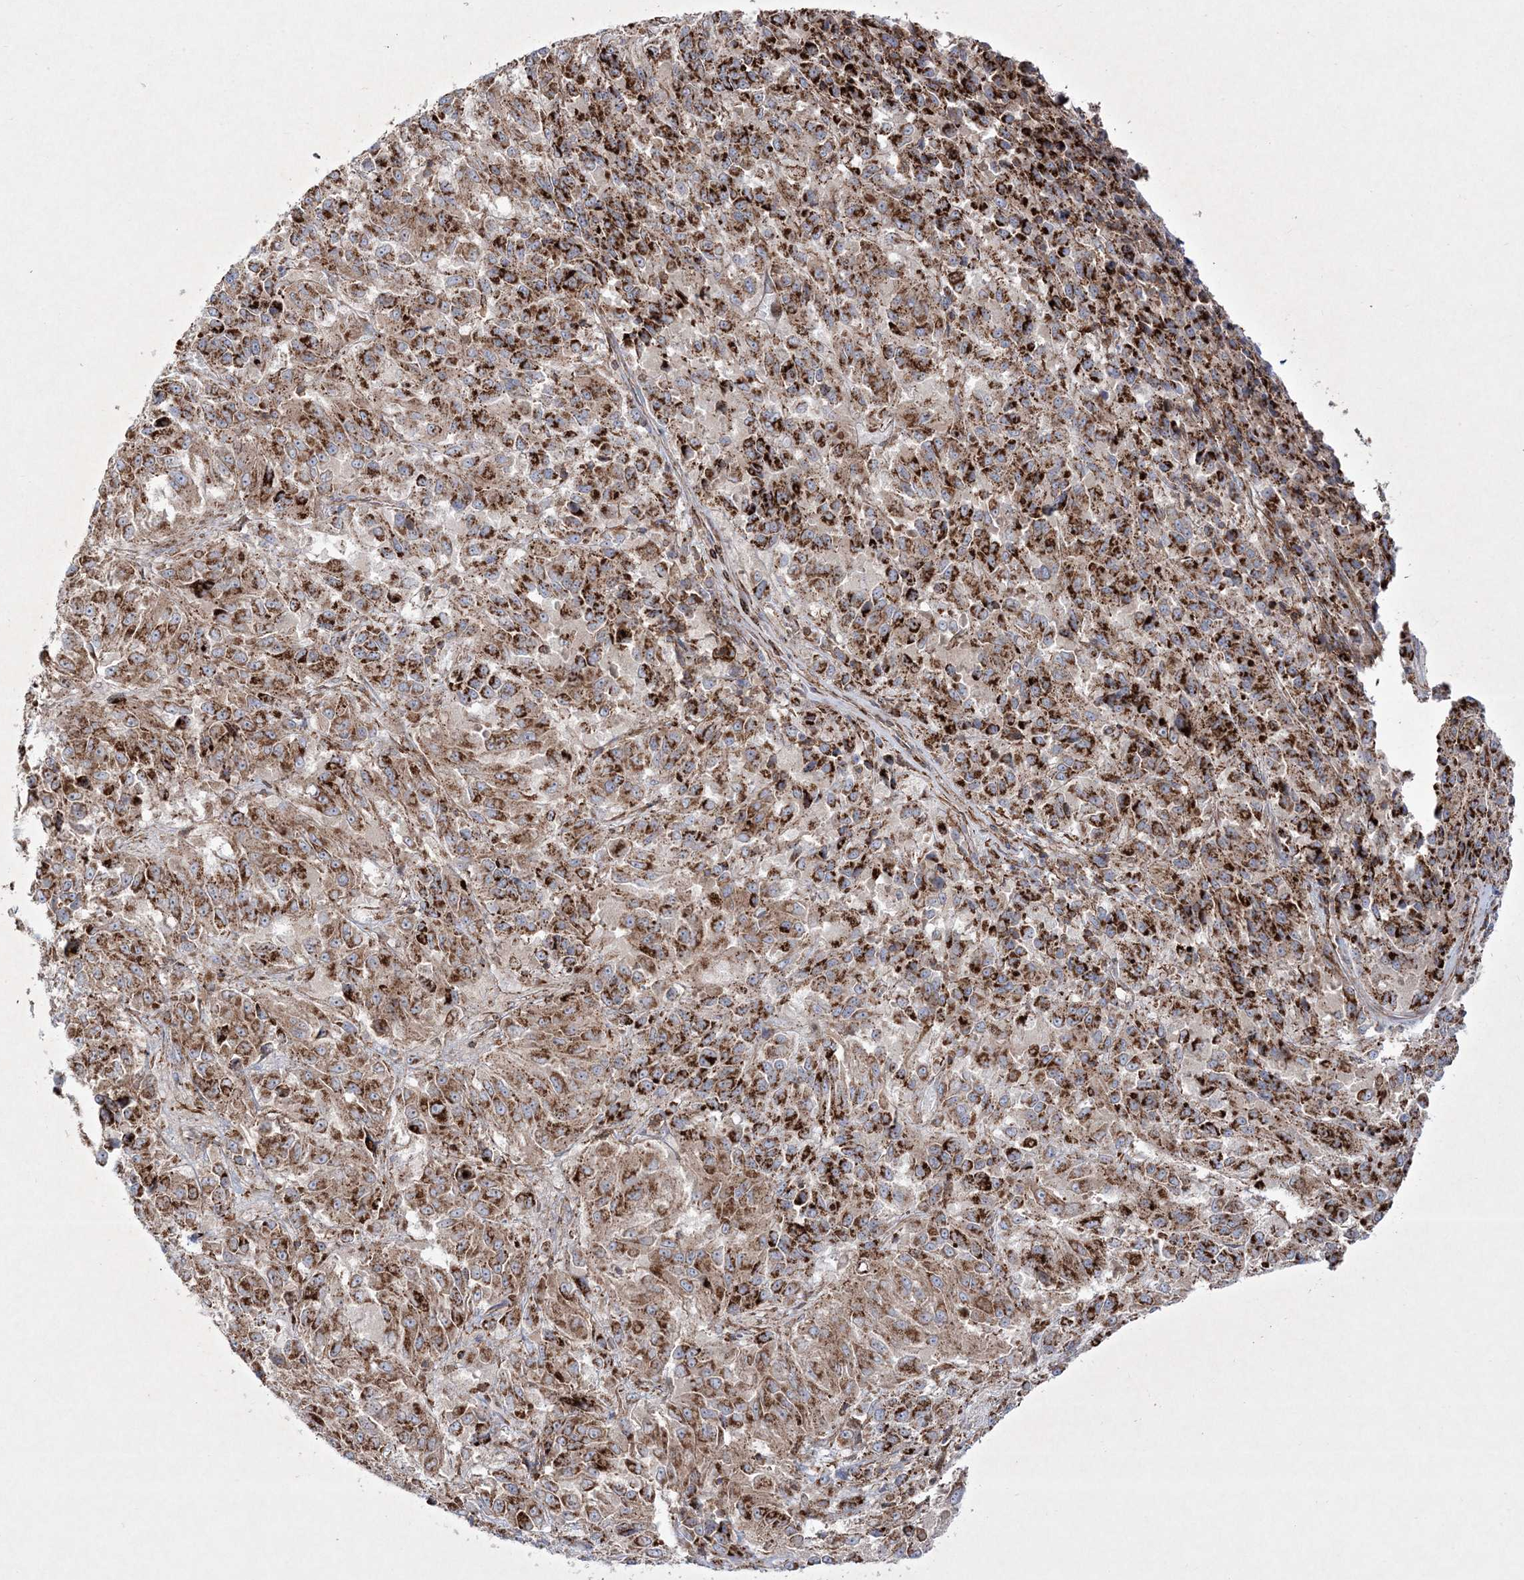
{"staining": {"intensity": "strong", "quantity": ">75%", "location": "cytoplasmic/membranous"}, "tissue": "melanoma", "cell_type": "Tumor cells", "image_type": "cancer", "snomed": [{"axis": "morphology", "description": "Malignant melanoma, Metastatic site"}, {"axis": "topography", "description": "Lung"}], "caption": "A micrograph of malignant melanoma (metastatic site) stained for a protein displays strong cytoplasmic/membranous brown staining in tumor cells. The protein of interest is shown in brown color, while the nuclei are stained blue.", "gene": "RICTOR", "patient": {"sex": "male", "age": 64}}